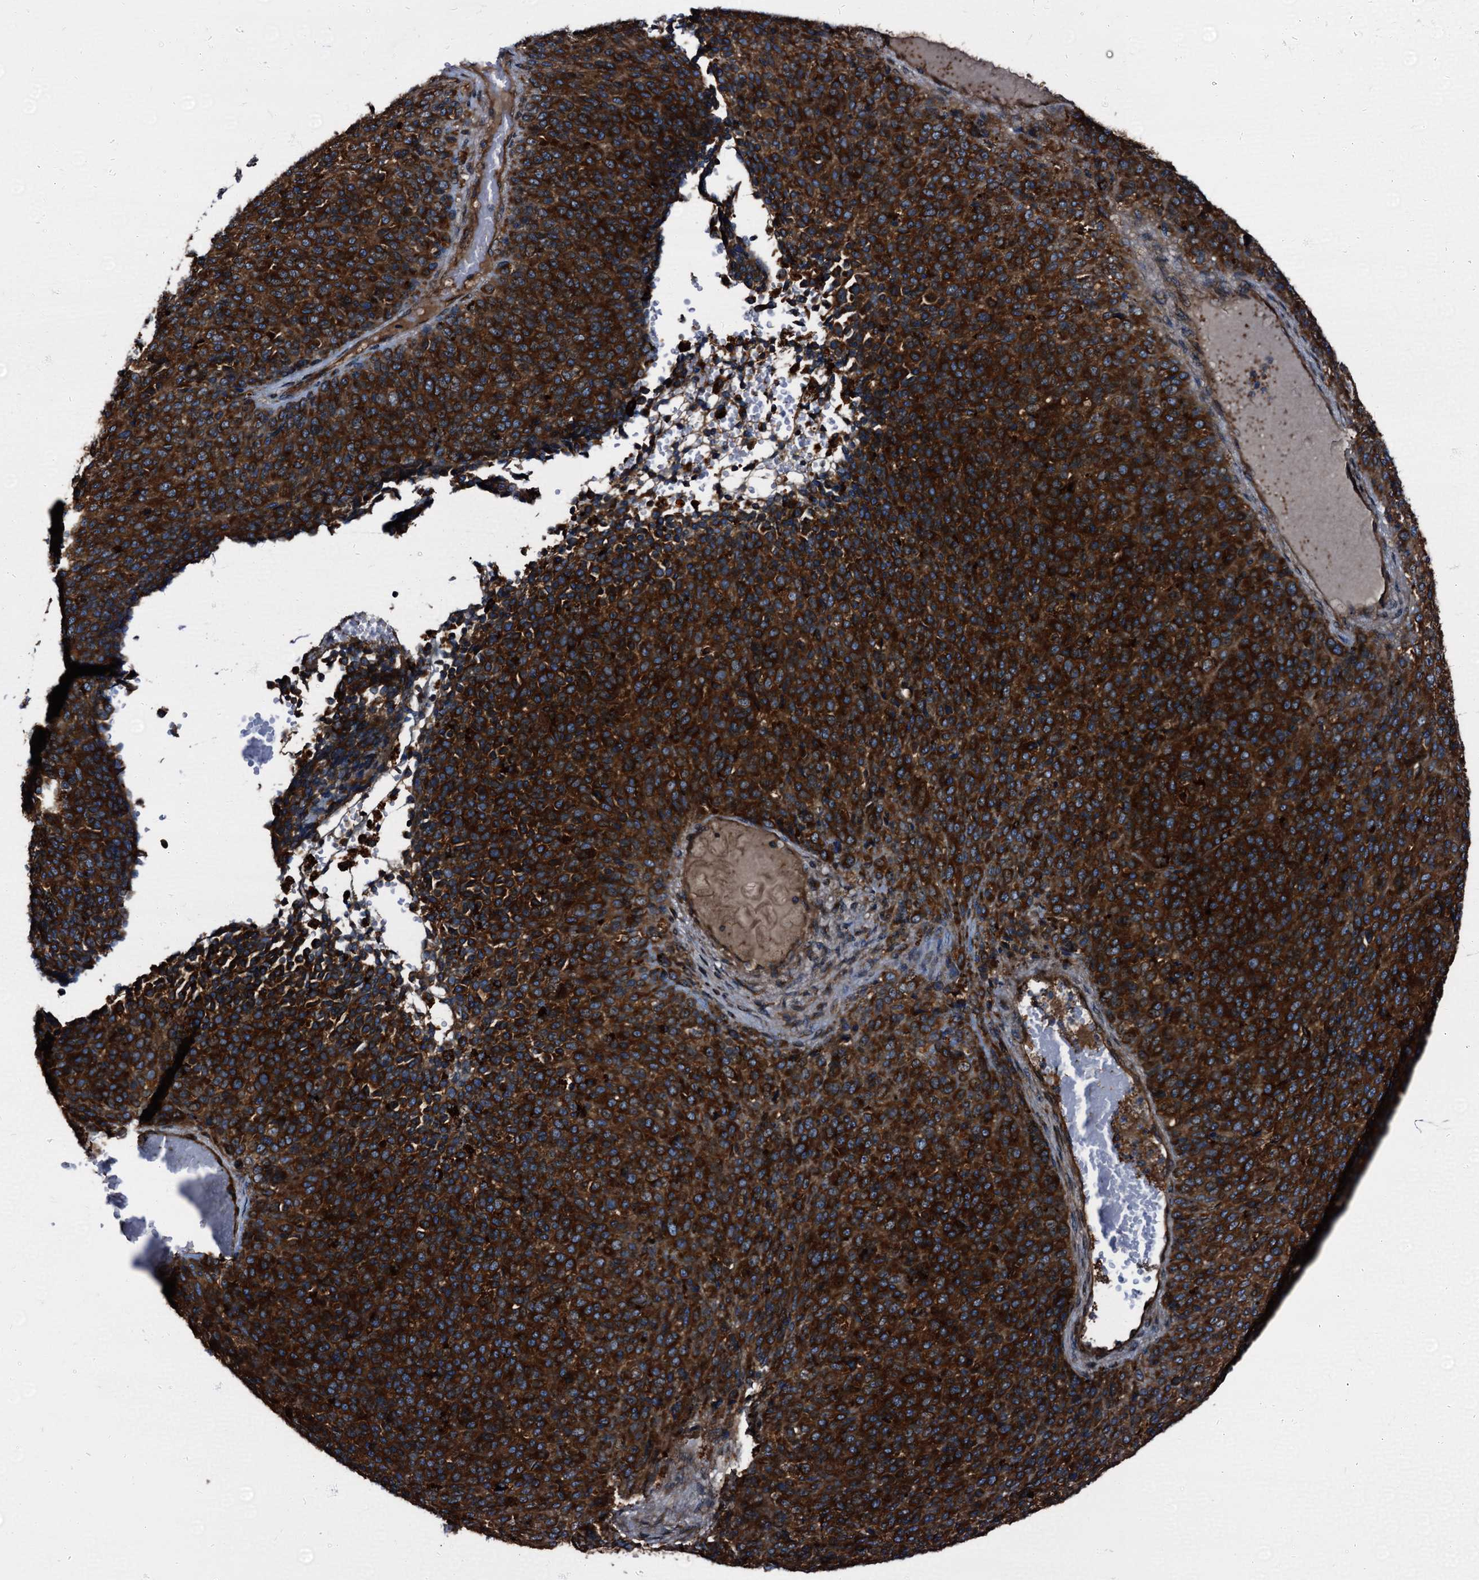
{"staining": {"intensity": "strong", "quantity": ">75%", "location": "cytoplasmic/membranous"}, "tissue": "melanoma", "cell_type": "Tumor cells", "image_type": "cancer", "snomed": [{"axis": "morphology", "description": "Malignant melanoma, Metastatic site"}, {"axis": "topography", "description": "Brain"}], "caption": "Immunohistochemistry micrograph of neoplastic tissue: human melanoma stained using immunohistochemistry displays high levels of strong protein expression localized specifically in the cytoplasmic/membranous of tumor cells, appearing as a cytoplasmic/membranous brown color.", "gene": "PEX5", "patient": {"sex": "female", "age": 56}}